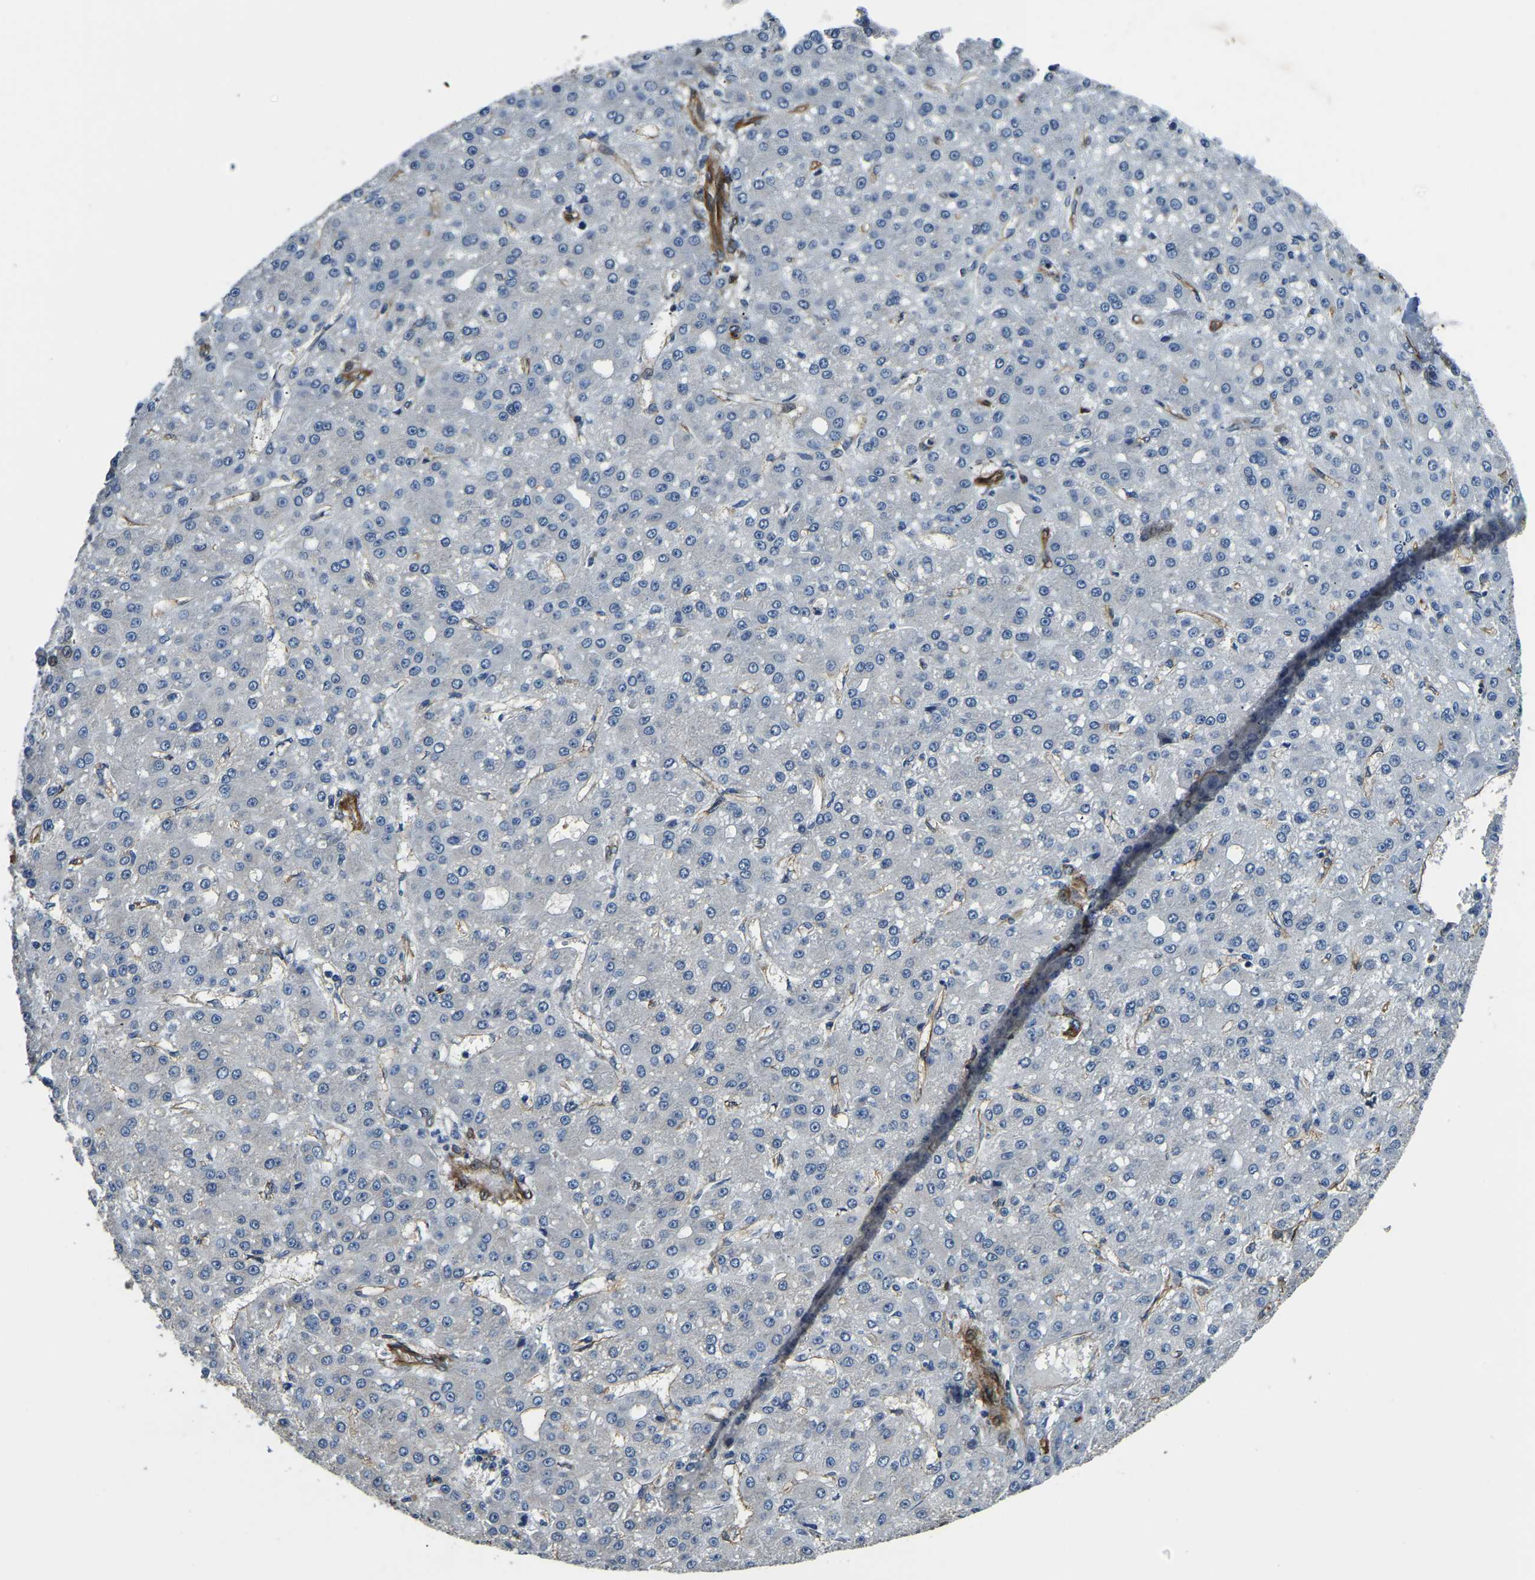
{"staining": {"intensity": "negative", "quantity": "none", "location": "none"}, "tissue": "liver cancer", "cell_type": "Tumor cells", "image_type": "cancer", "snomed": [{"axis": "morphology", "description": "Carcinoma, Hepatocellular, NOS"}, {"axis": "topography", "description": "Liver"}], "caption": "A high-resolution histopathology image shows IHC staining of liver cancer, which displays no significant positivity in tumor cells. (DAB (3,3'-diaminobenzidine) IHC with hematoxylin counter stain).", "gene": "RNF39", "patient": {"sex": "male", "age": 67}}